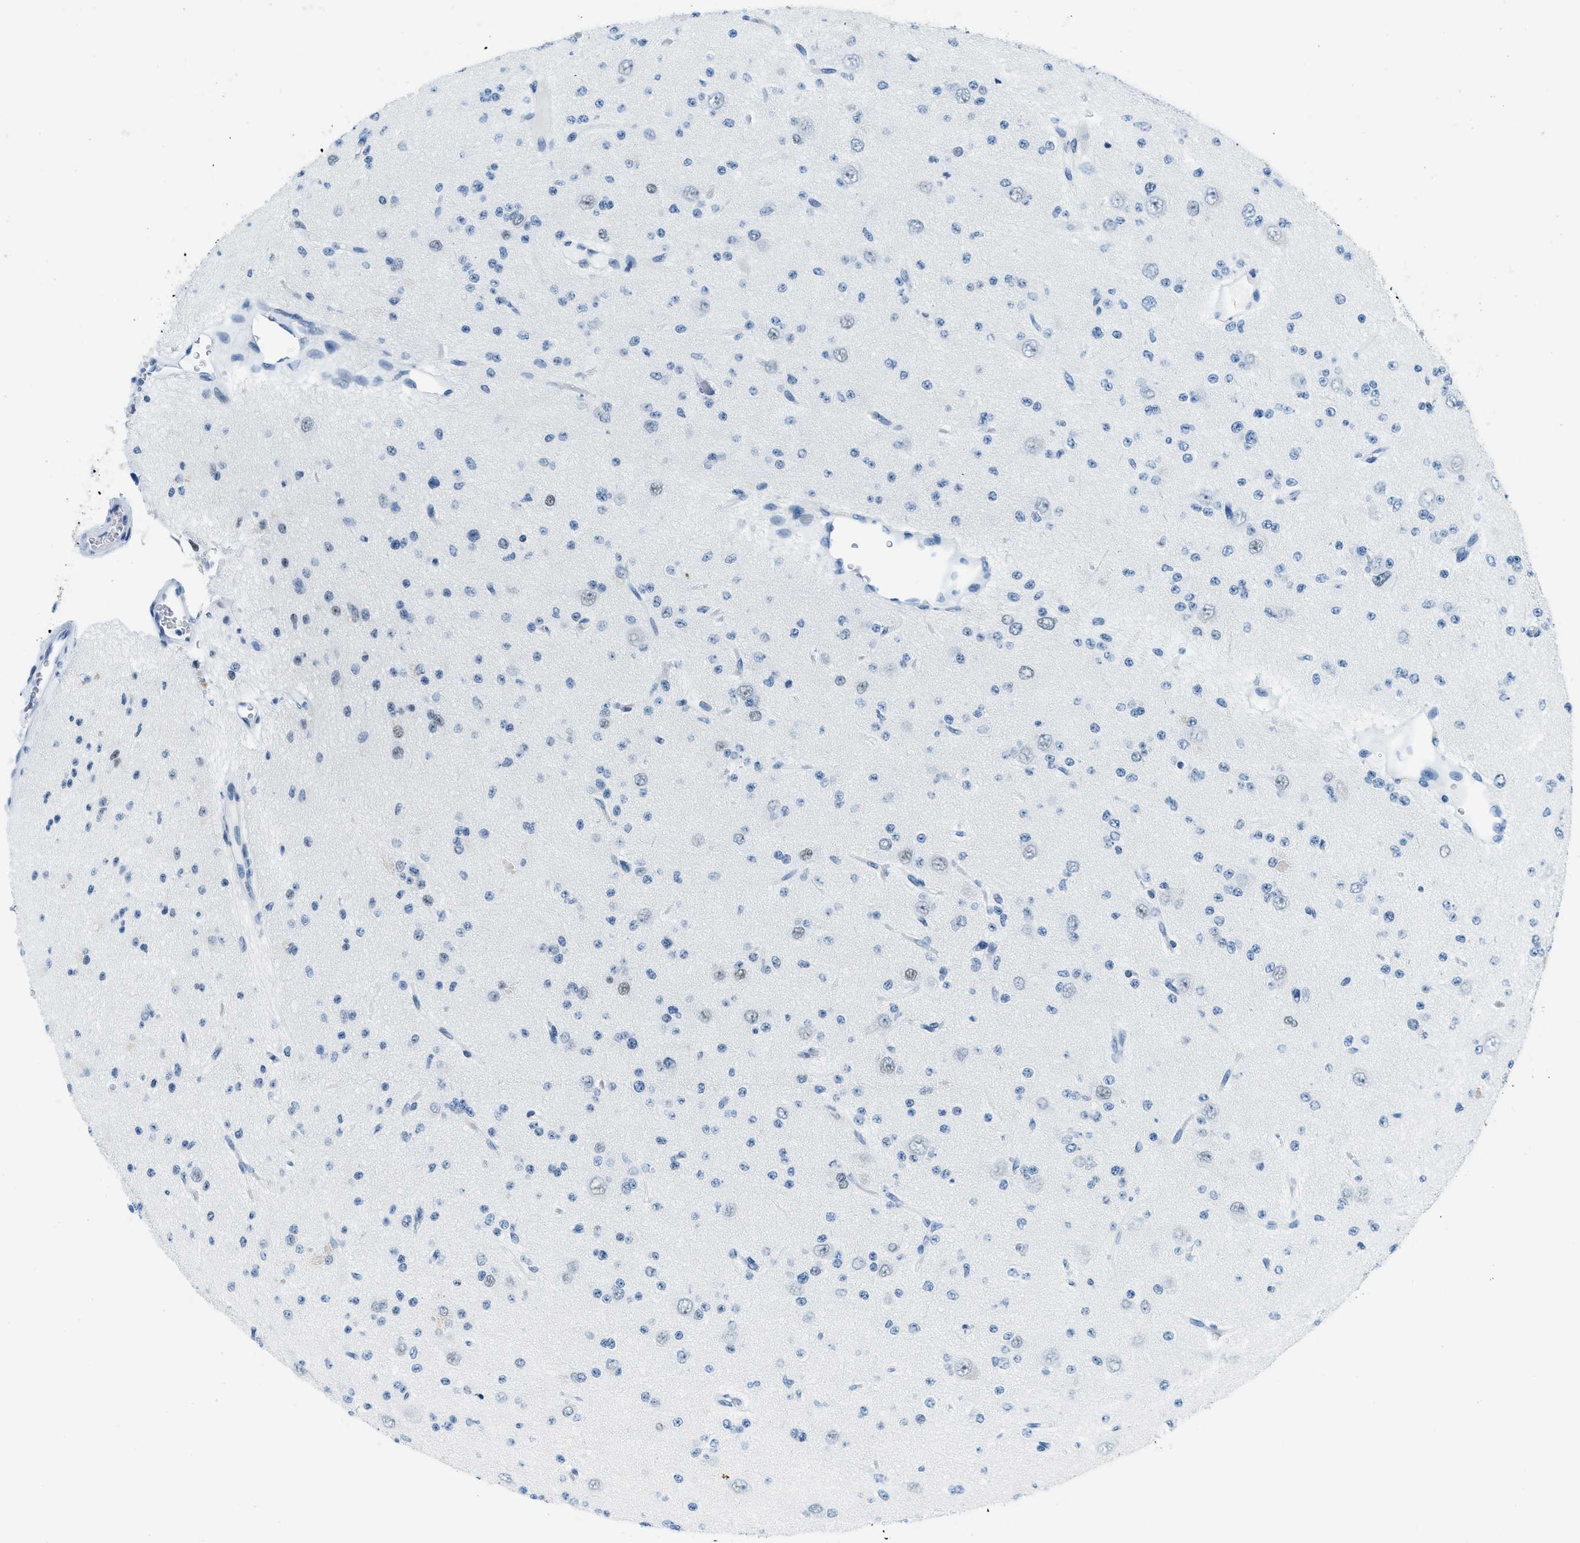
{"staining": {"intensity": "negative", "quantity": "none", "location": "none"}, "tissue": "glioma", "cell_type": "Tumor cells", "image_type": "cancer", "snomed": [{"axis": "morphology", "description": "Glioma, malignant, Low grade"}, {"axis": "topography", "description": "Brain"}], "caption": "This histopathology image is of glioma stained with immunohistochemistry to label a protein in brown with the nuclei are counter-stained blue. There is no staining in tumor cells.", "gene": "PLA2G2A", "patient": {"sex": "male", "age": 38}}